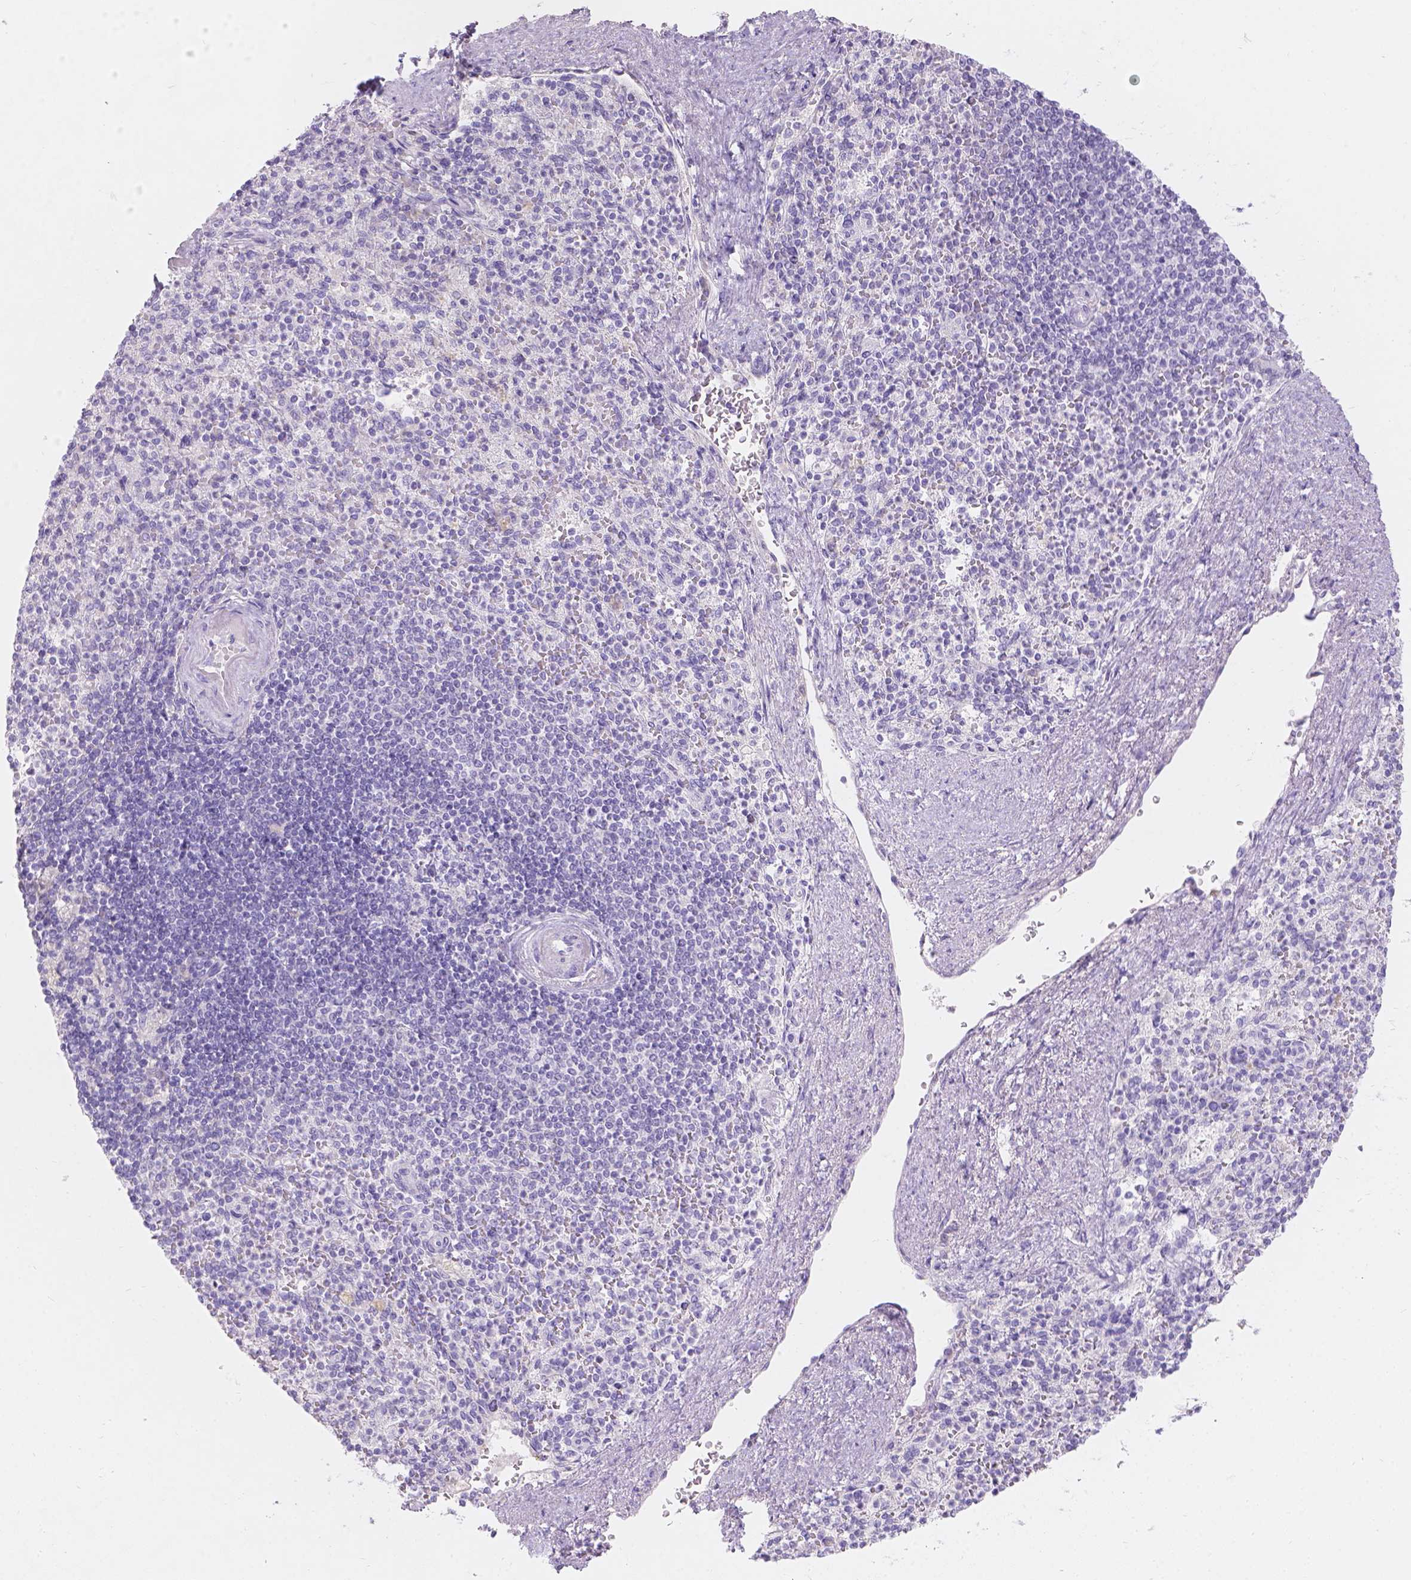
{"staining": {"intensity": "negative", "quantity": "none", "location": "none"}, "tissue": "spleen", "cell_type": "Cells in red pulp", "image_type": "normal", "snomed": [{"axis": "morphology", "description": "Normal tissue, NOS"}, {"axis": "topography", "description": "Spleen"}], "caption": "This histopathology image is of normal spleen stained with immunohistochemistry to label a protein in brown with the nuclei are counter-stained blue. There is no expression in cells in red pulp.", "gene": "GAL3ST2", "patient": {"sex": "female", "age": 74}}